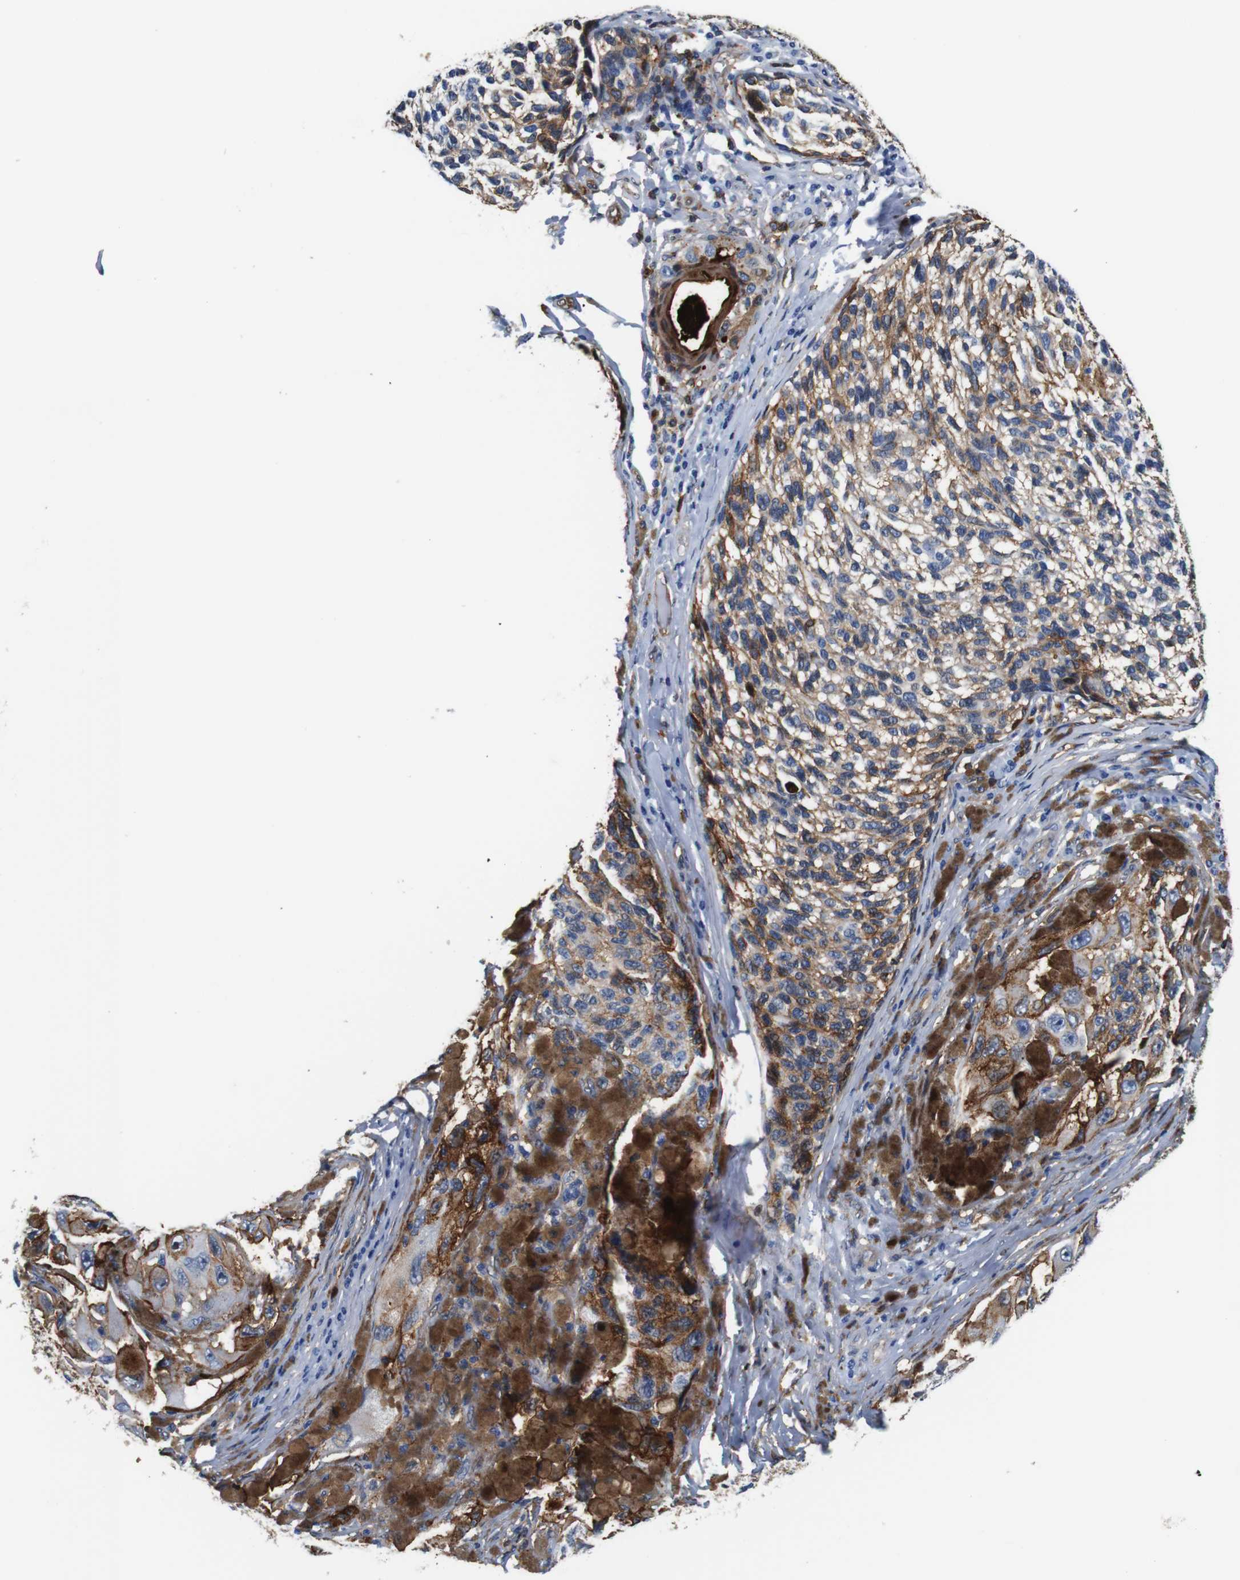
{"staining": {"intensity": "moderate", "quantity": "25%-75%", "location": "cytoplasmic/membranous"}, "tissue": "melanoma", "cell_type": "Tumor cells", "image_type": "cancer", "snomed": [{"axis": "morphology", "description": "Malignant melanoma, NOS"}, {"axis": "topography", "description": "Skin"}], "caption": "Malignant melanoma was stained to show a protein in brown. There is medium levels of moderate cytoplasmic/membranous expression in approximately 25%-75% of tumor cells. (DAB (3,3'-diaminobenzidine) = brown stain, brightfield microscopy at high magnification).", "gene": "ANXA1", "patient": {"sex": "female", "age": 73}}